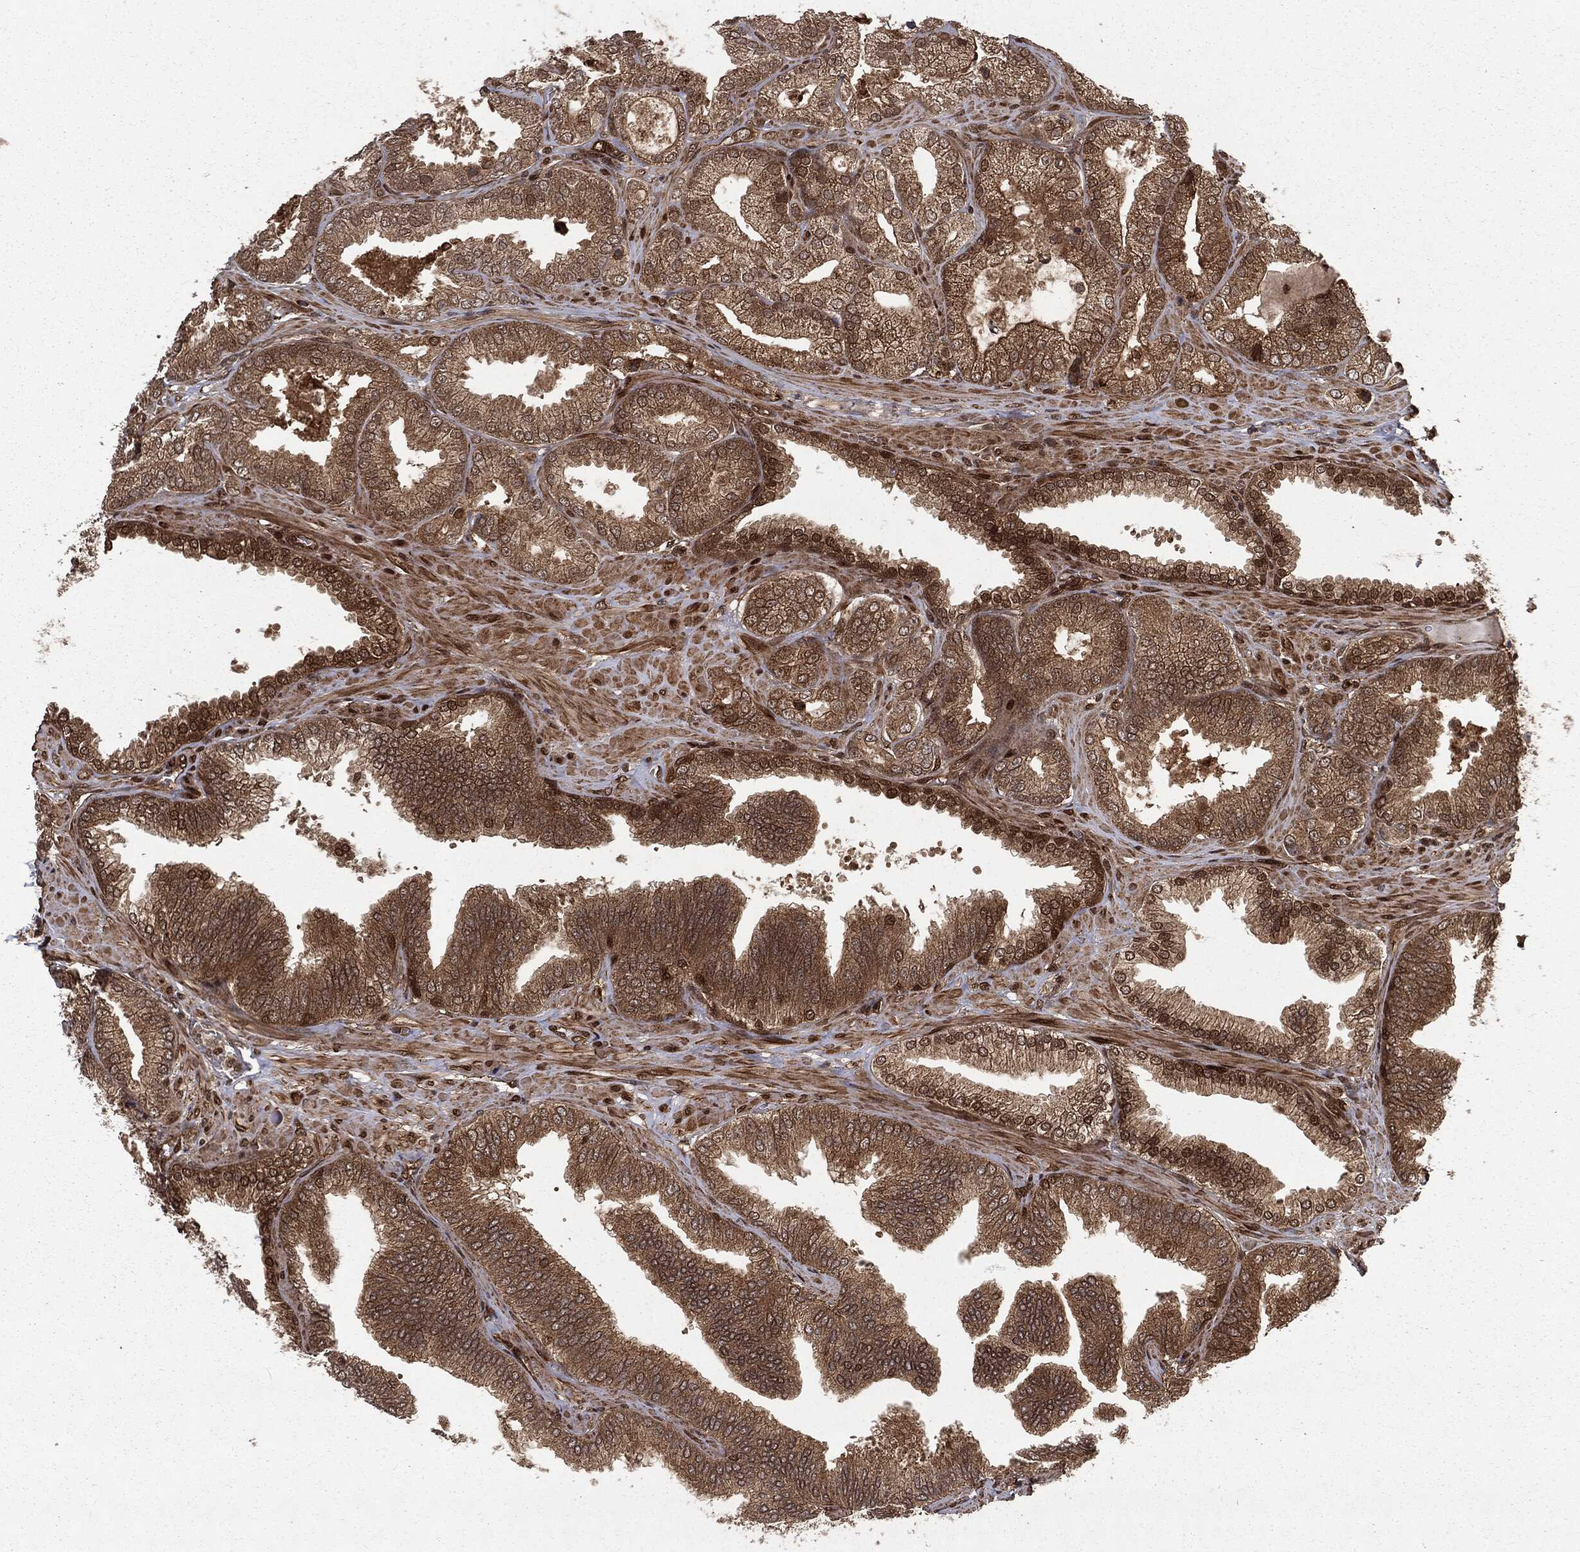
{"staining": {"intensity": "strong", "quantity": "25%-75%", "location": "cytoplasmic/membranous,nuclear"}, "tissue": "prostate cancer", "cell_type": "Tumor cells", "image_type": "cancer", "snomed": [{"axis": "morphology", "description": "Adenocarcinoma, High grade"}, {"axis": "topography", "description": "Prostate"}], "caption": "Protein expression by immunohistochemistry (IHC) exhibits strong cytoplasmic/membranous and nuclear staining in about 25%-75% of tumor cells in prostate high-grade adenocarcinoma.", "gene": "RANBP9", "patient": {"sex": "male", "age": 68}}